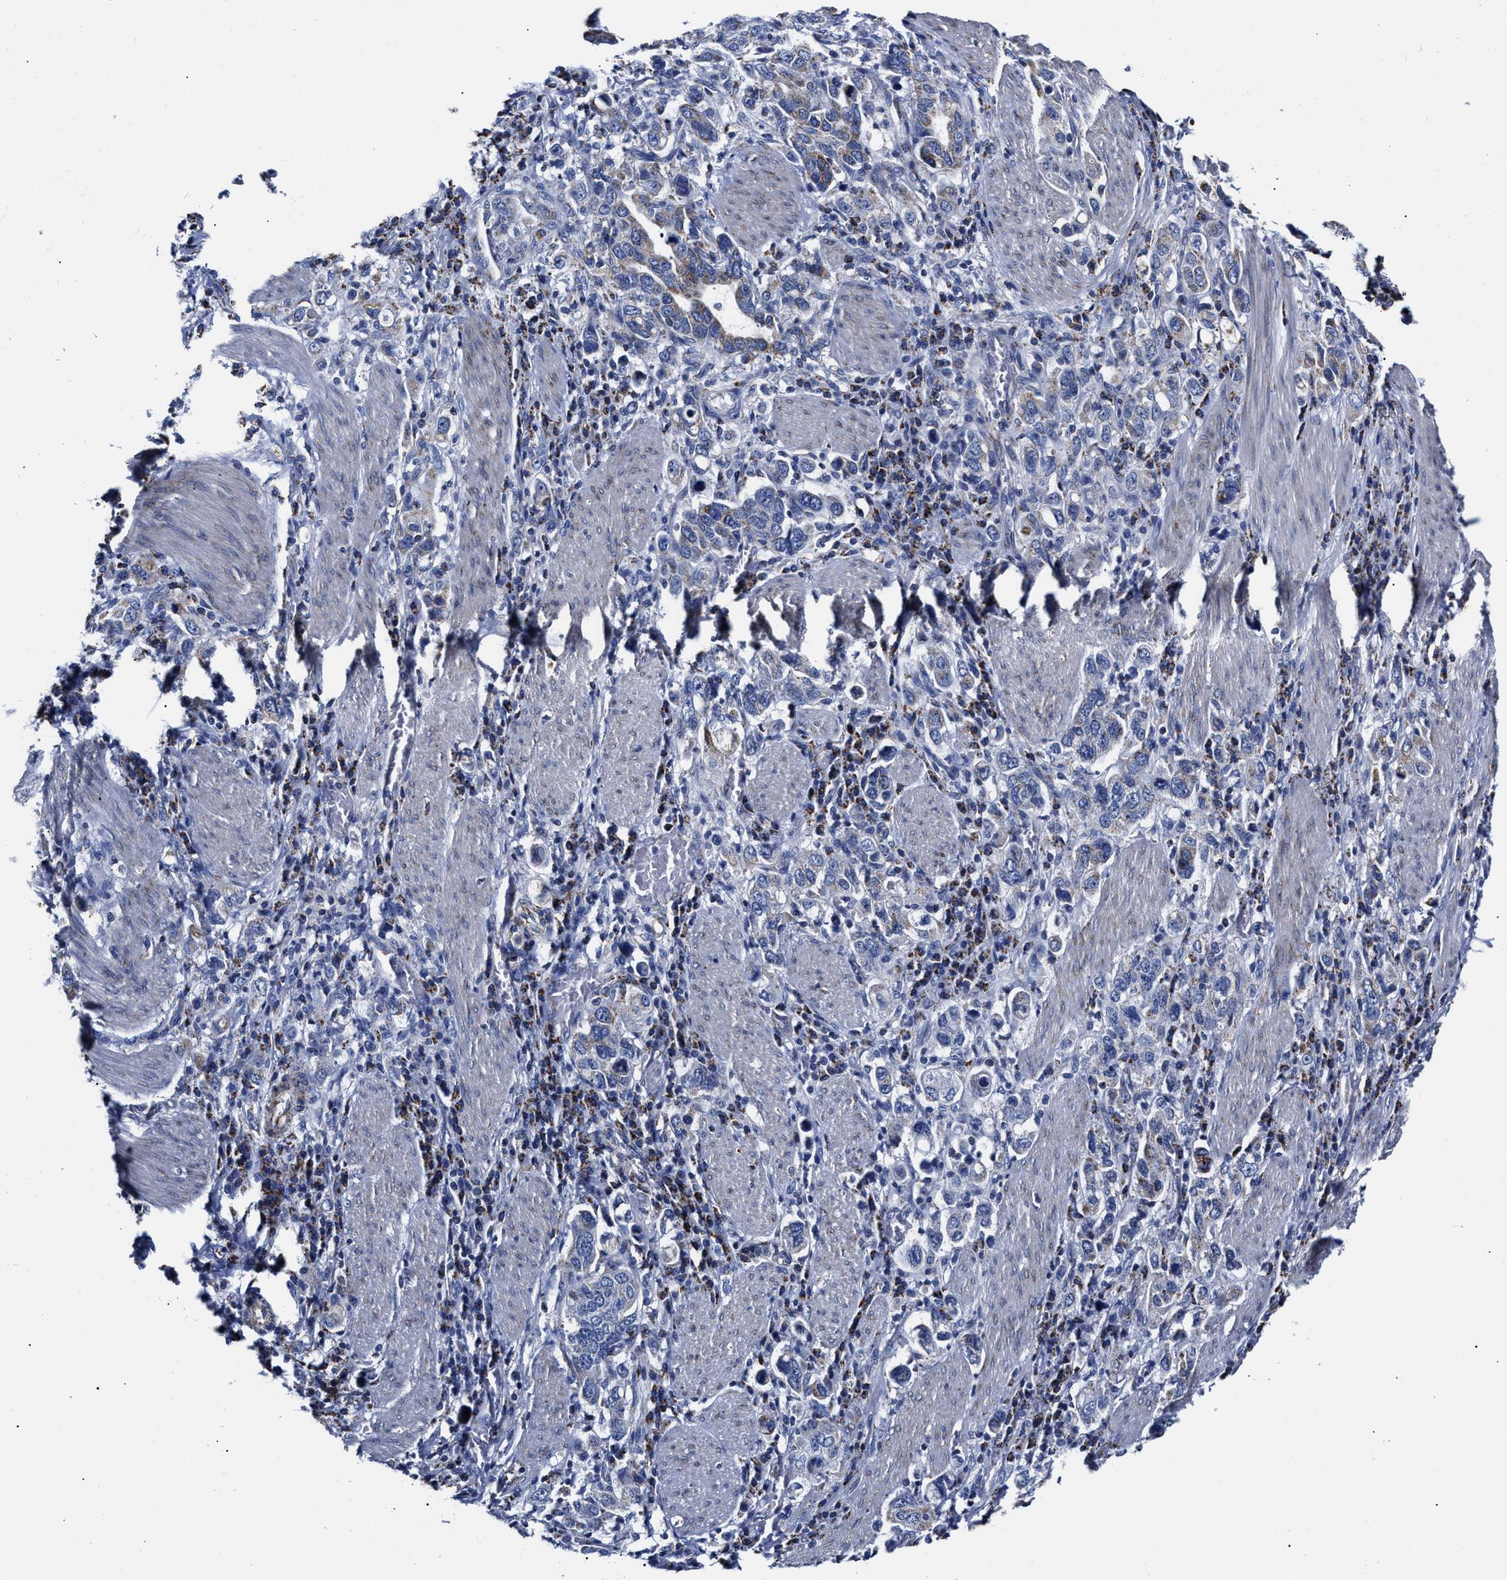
{"staining": {"intensity": "weak", "quantity": "<25%", "location": "cytoplasmic/membranous"}, "tissue": "stomach cancer", "cell_type": "Tumor cells", "image_type": "cancer", "snomed": [{"axis": "morphology", "description": "Adenocarcinoma, NOS"}, {"axis": "topography", "description": "Stomach, upper"}], "caption": "Tumor cells are negative for protein expression in human stomach cancer.", "gene": "HINT2", "patient": {"sex": "male", "age": 62}}